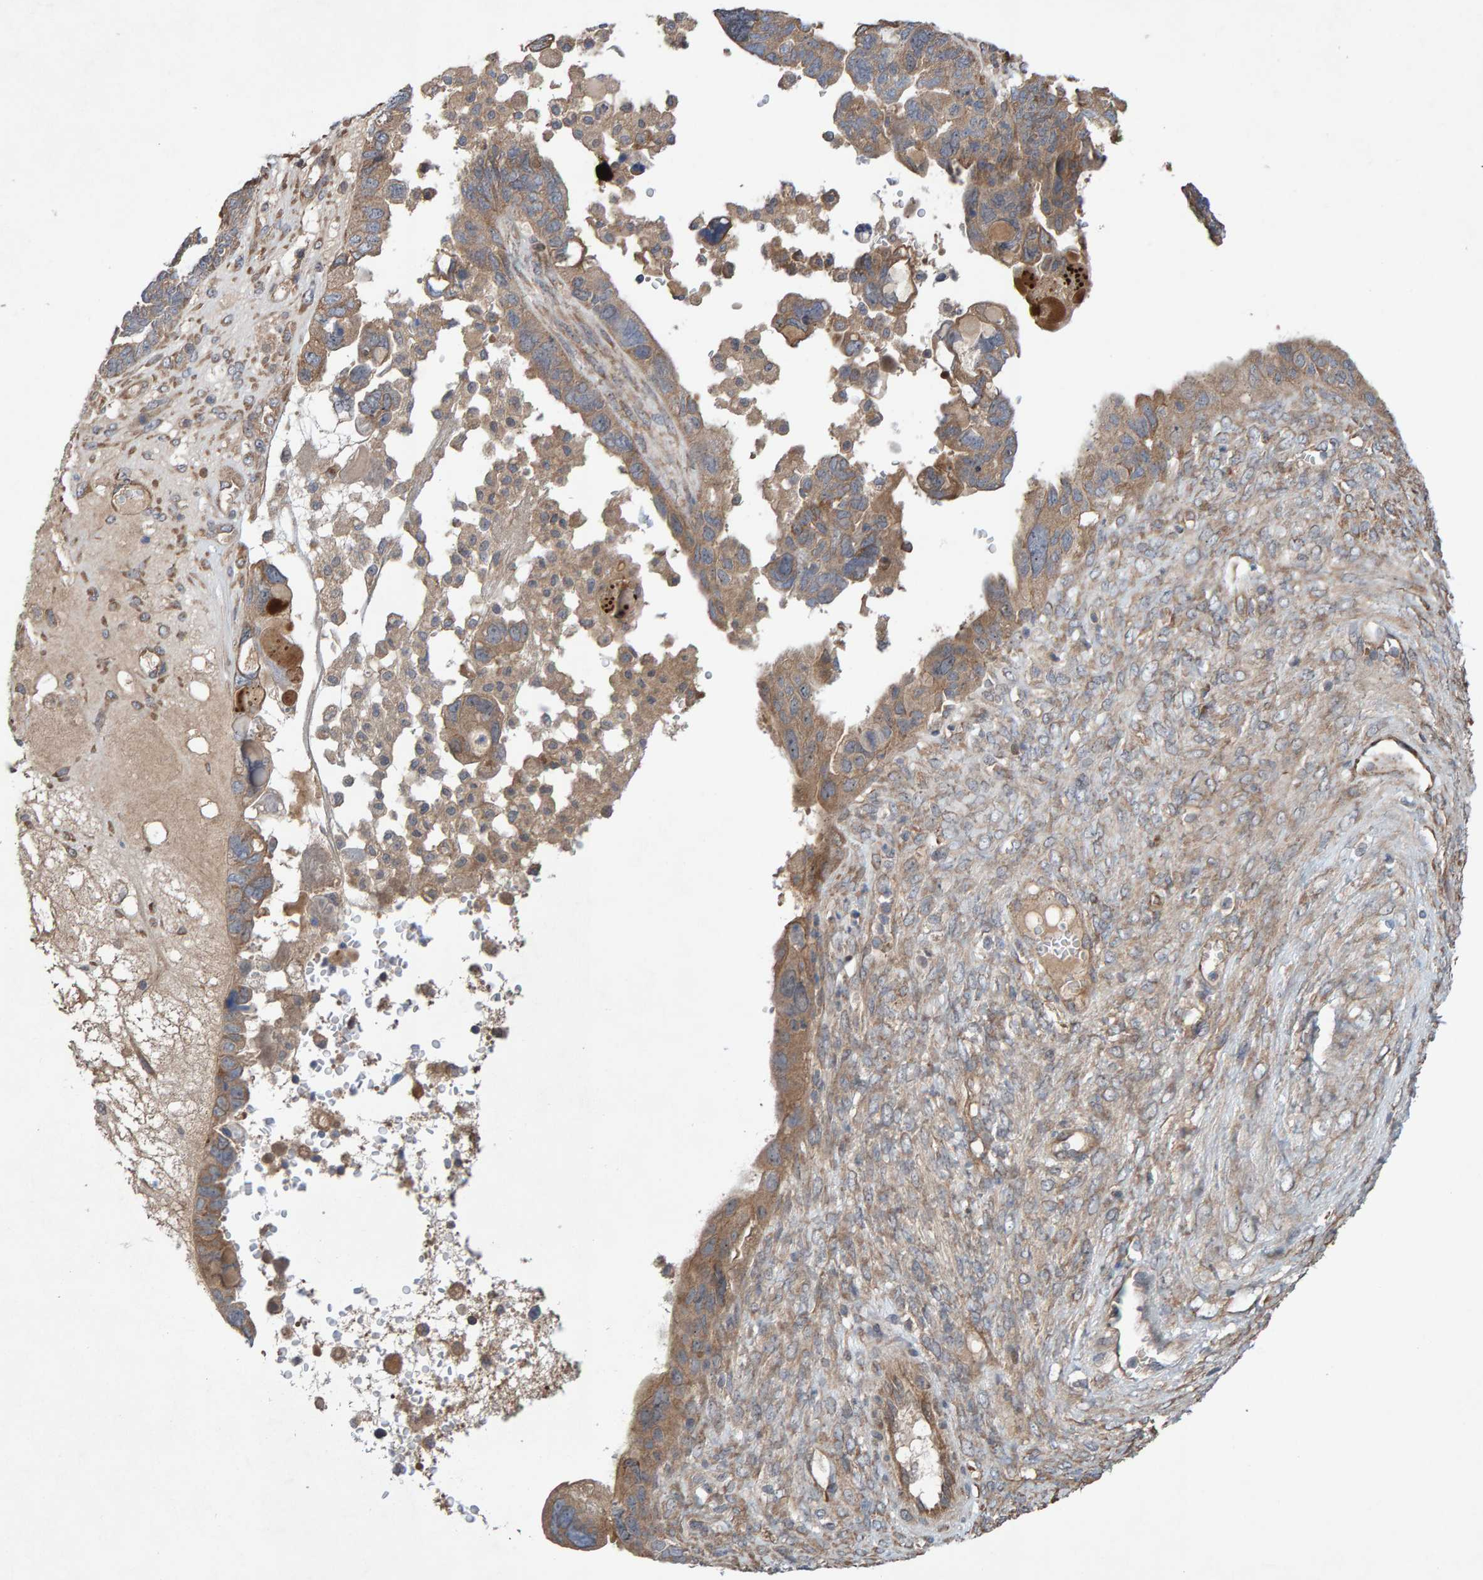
{"staining": {"intensity": "moderate", "quantity": ">75%", "location": "cytoplasmic/membranous"}, "tissue": "ovarian cancer", "cell_type": "Tumor cells", "image_type": "cancer", "snomed": [{"axis": "morphology", "description": "Cystadenocarcinoma, serous, NOS"}, {"axis": "topography", "description": "Ovary"}], "caption": "A high-resolution image shows immunohistochemistry staining of ovarian serous cystadenocarcinoma, which exhibits moderate cytoplasmic/membranous expression in about >75% of tumor cells.", "gene": "LRSAM1", "patient": {"sex": "female", "age": 79}}